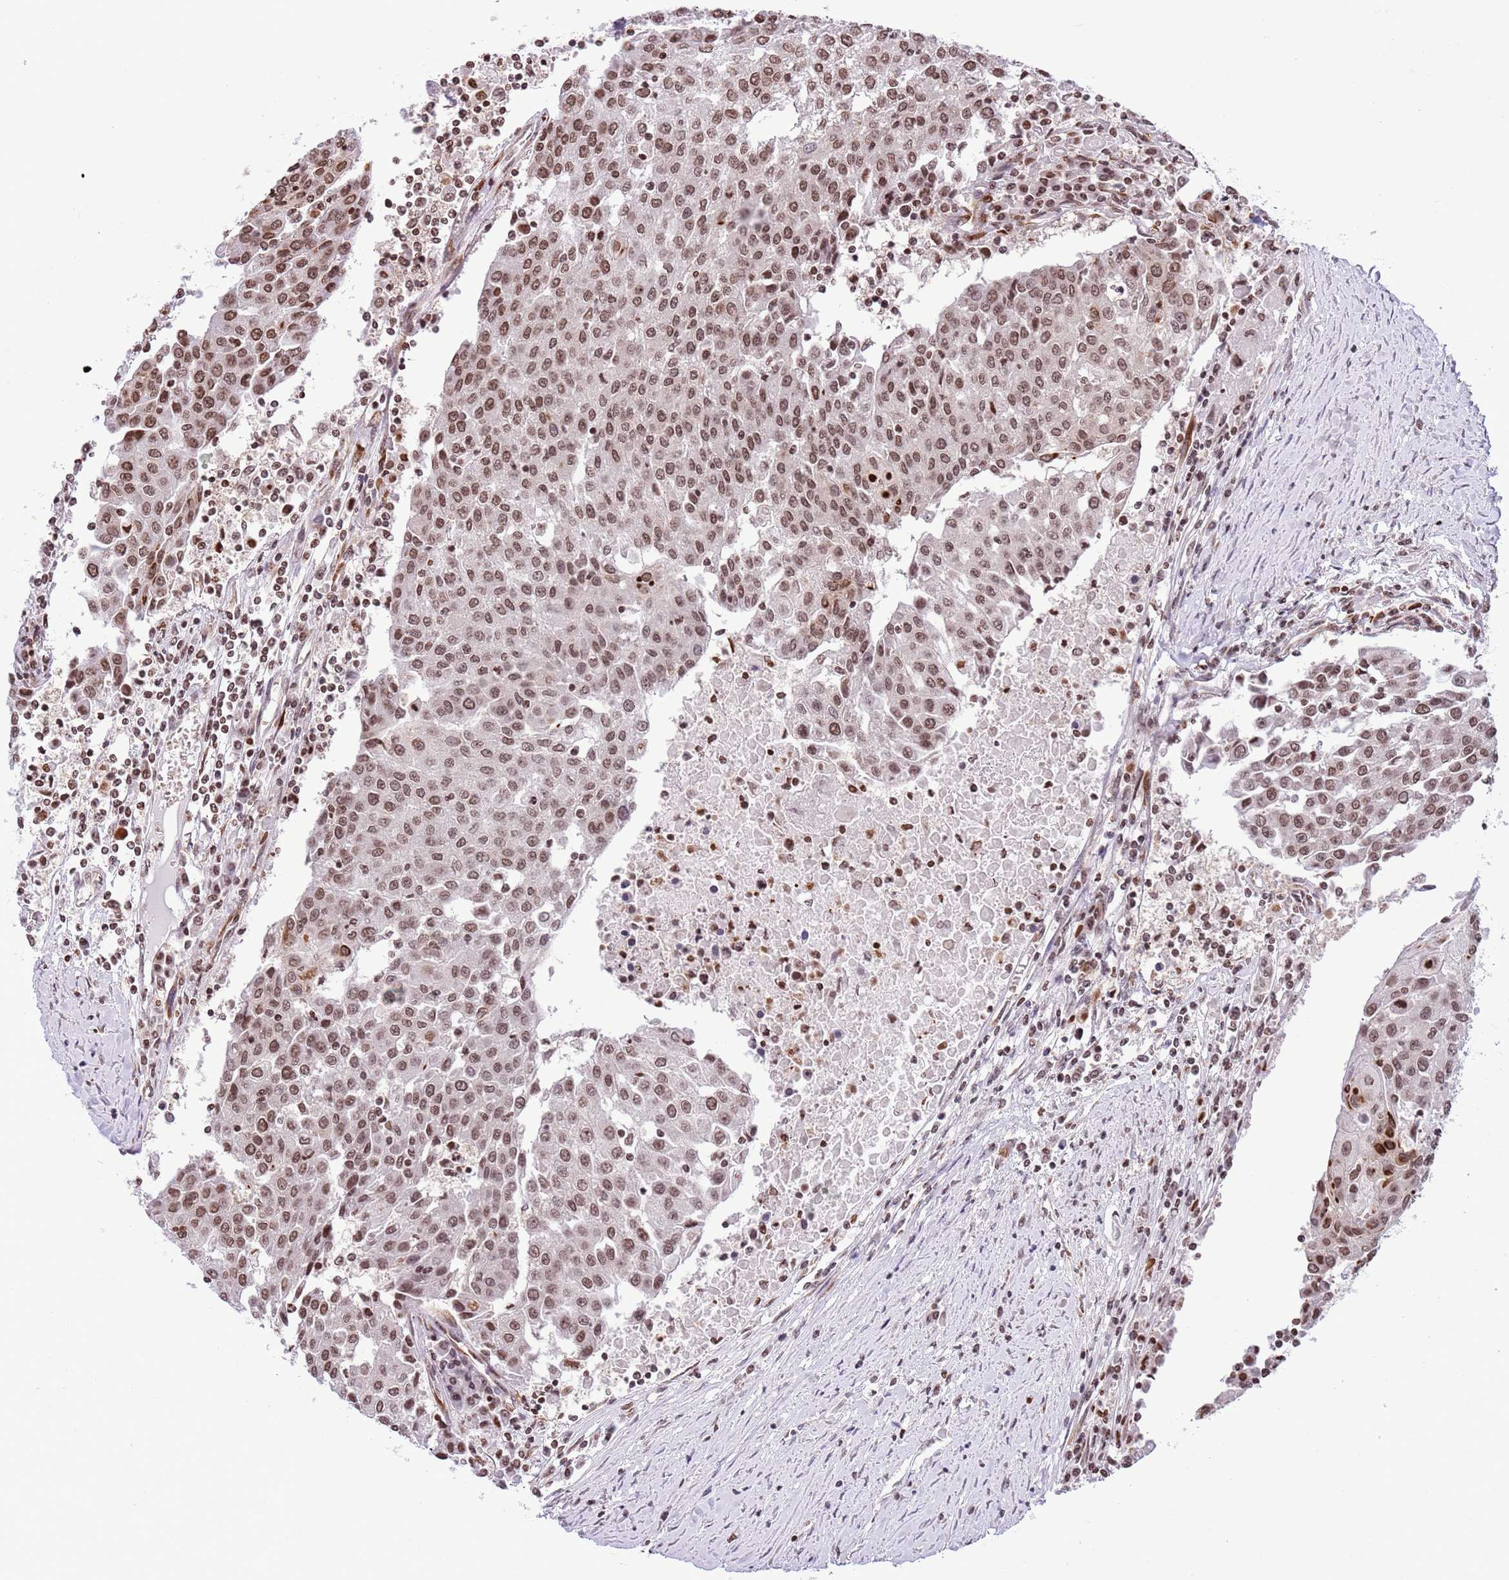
{"staining": {"intensity": "moderate", "quantity": ">75%", "location": "nuclear"}, "tissue": "urothelial cancer", "cell_type": "Tumor cells", "image_type": "cancer", "snomed": [{"axis": "morphology", "description": "Urothelial carcinoma, High grade"}, {"axis": "topography", "description": "Urinary bladder"}], "caption": "Immunohistochemical staining of human urothelial carcinoma (high-grade) reveals moderate nuclear protein positivity in about >75% of tumor cells. The staining was performed using DAB to visualize the protein expression in brown, while the nuclei were stained in blue with hematoxylin (Magnification: 20x).", "gene": "NRIP1", "patient": {"sex": "female", "age": 85}}